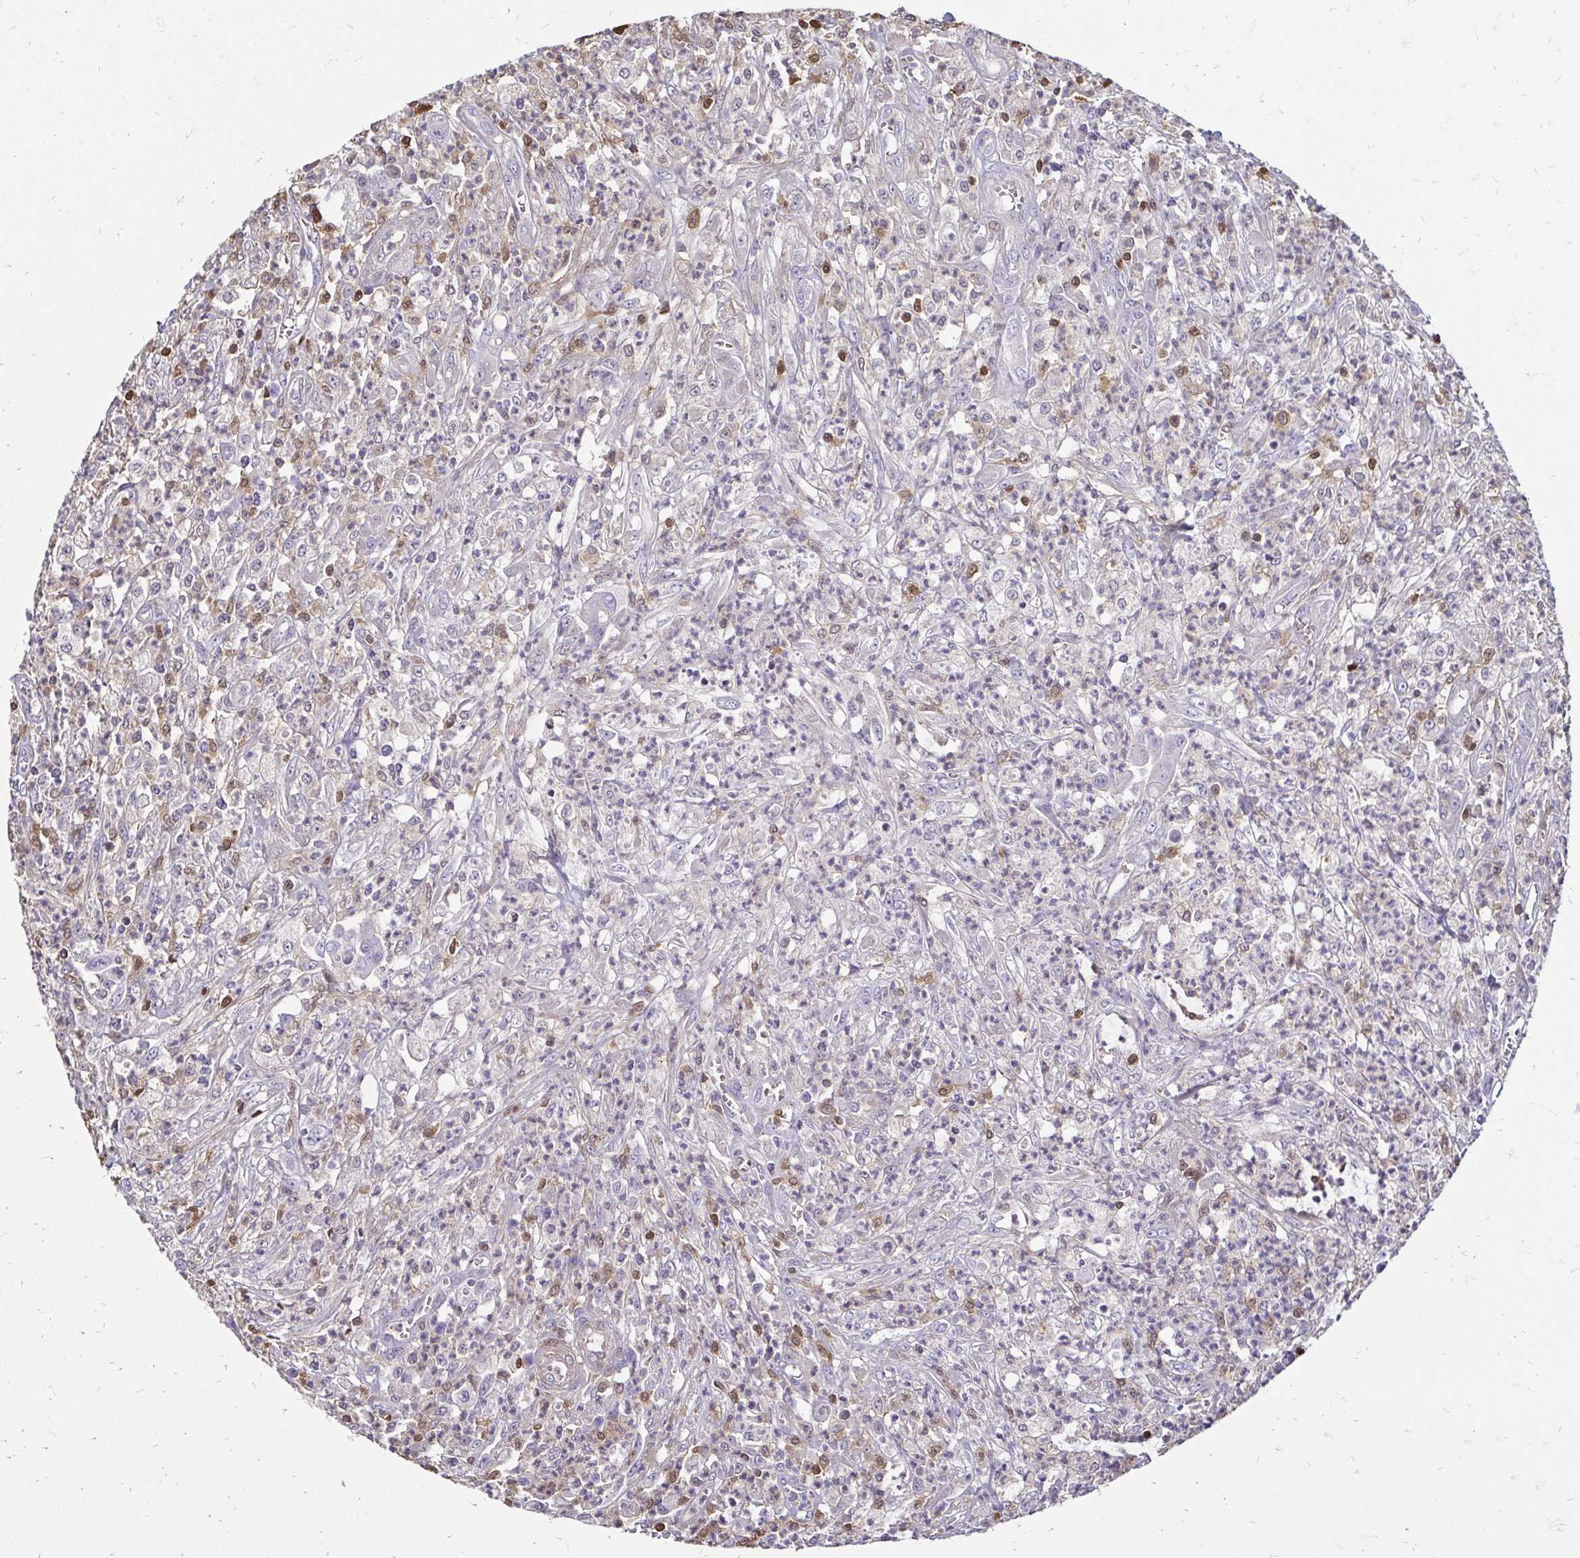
{"staining": {"intensity": "negative", "quantity": "none", "location": "none"}, "tissue": "colorectal cancer", "cell_type": "Tumor cells", "image_type": "cancer", "snomed": [{"axis": "morphology", "description": "Normal tissue, NOS"}, {"axis": "morphology", "description": "Adenocarcinoma, NOS"}, {"axis": "topography", "description": "Colon"}], "caption": "Immunohistochemical staining of human colorectal cancer demonstrates no significant expression in tumor cells.", "gene": "ZFP1", "patient": {"sex": "male", "age": 65}}